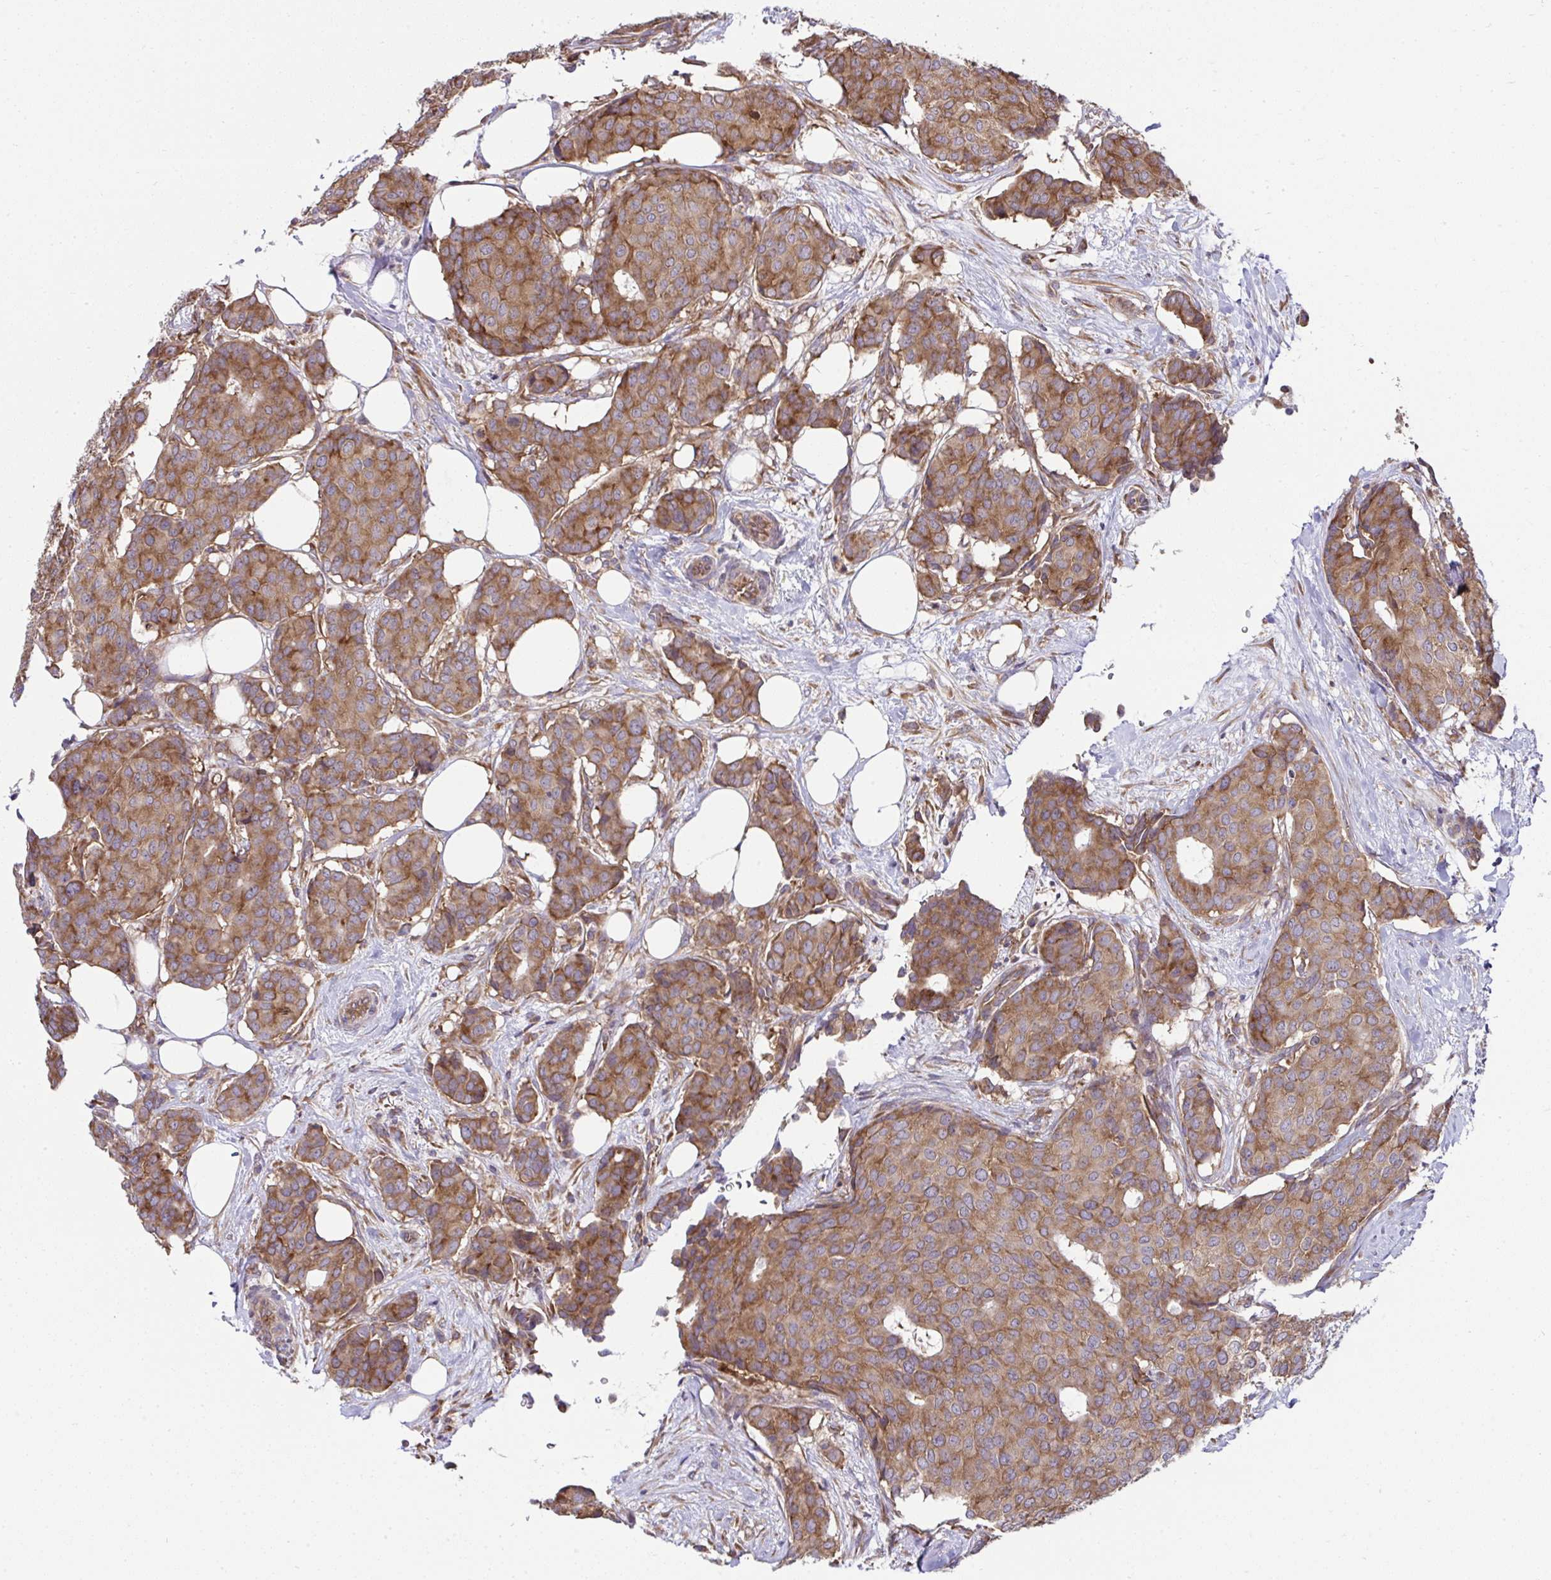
{"staining": {"intensity": "moderate", "quantity": ">75%", "location": "cytoplasmic/membranous"}, "tissue": "breast cancer", "cell_type": "Tumor cells", "image_type": "cancer", "snomed": [{"axis": "morphology", "description": "Duct carcinoma"}, {"axis": "topography", "description": "Breast"}], "caption": "A histopathology image of breast cancer stained for a protein exhibits moderate cytoplasmic/membranous brown staining in tumor cells. The staining was performed using DAB (3,3'-diaminobenzidine), with brown indicating positive protein expression. Nuclei are stained blue with hematoxylin.", "gene": "RPS7", "patient": {"sex": "female", "age": 75}}